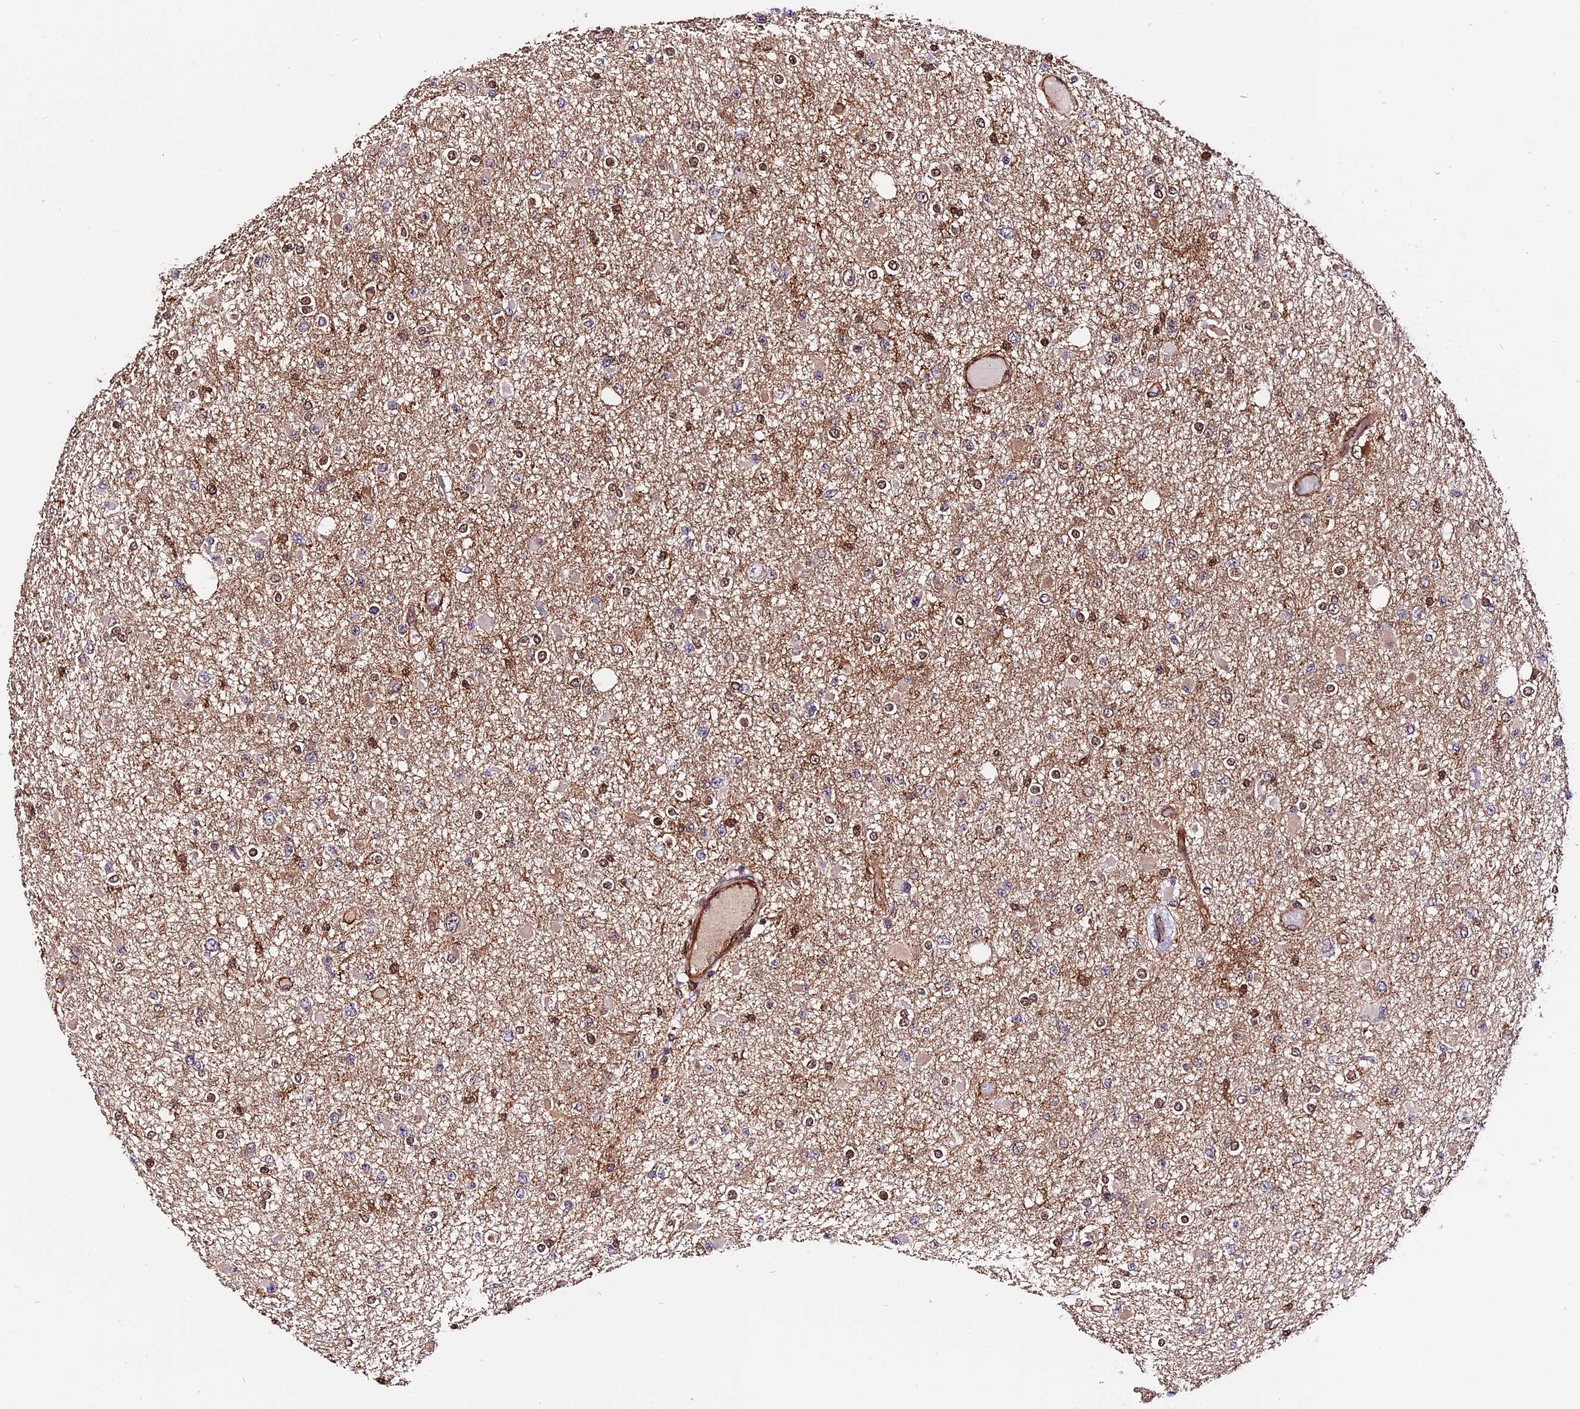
{"staining": {"intensity": "weak", "quantity": "25%-75%", "location": "nuclear"}, "tissue": "glioma", "cell_type": "Tumor cells", "image_type": "cancer", "snomed": [{"axis": "morphology", "description": "Glioma, malignant, Low grade"}, {"axis": "topography", "description": "Brain"}], "caption": "Protein analysis of glioma tissue reveals weak nuclear positivity in about 25%-75% of tumor cells.", "gene": "HERPUD1", "patient": {"sex": "female", "age": 22}}